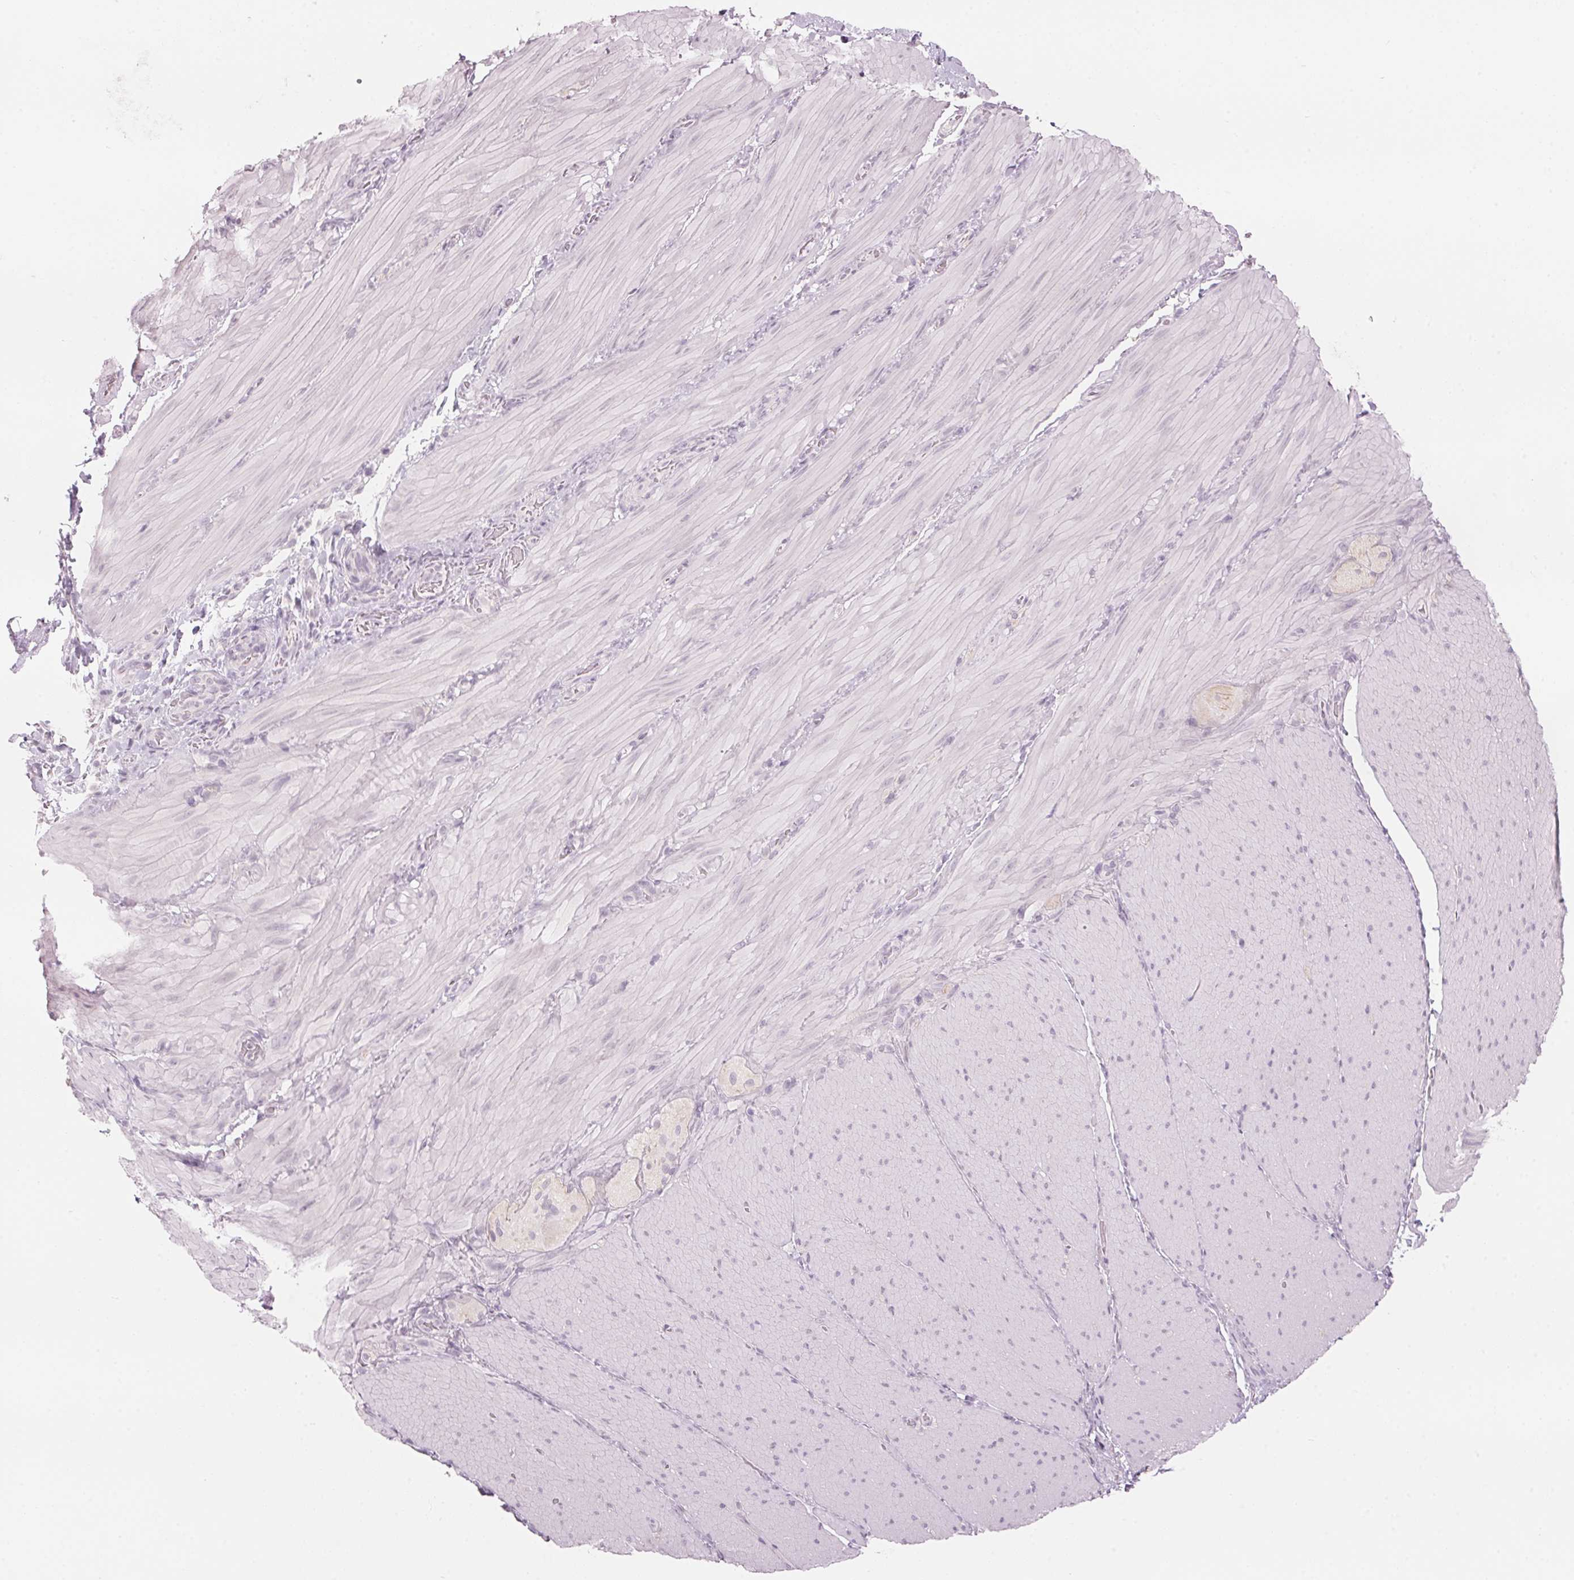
{"staining": {"intensity": "negative", "quantity": "none", "location": "none"}, "tissue": "smooth muscle", "cell_type": "Smooth muscle cells", "image_type": "normal", "snomed": [{"axis": "morphology", "description": "Normal tissue, NOS"}, {"axis": "topography", "description": "Smooth muscle"}, {"axis": "topography", "description": "Colon"}], "caption": "IHC image of unremarkable human smooth muscle stained for a protein (brown), which shows no expression in smooth muscle cells.", "gene": "SCTR", "patient": {"sex": "male", "age": 73}}